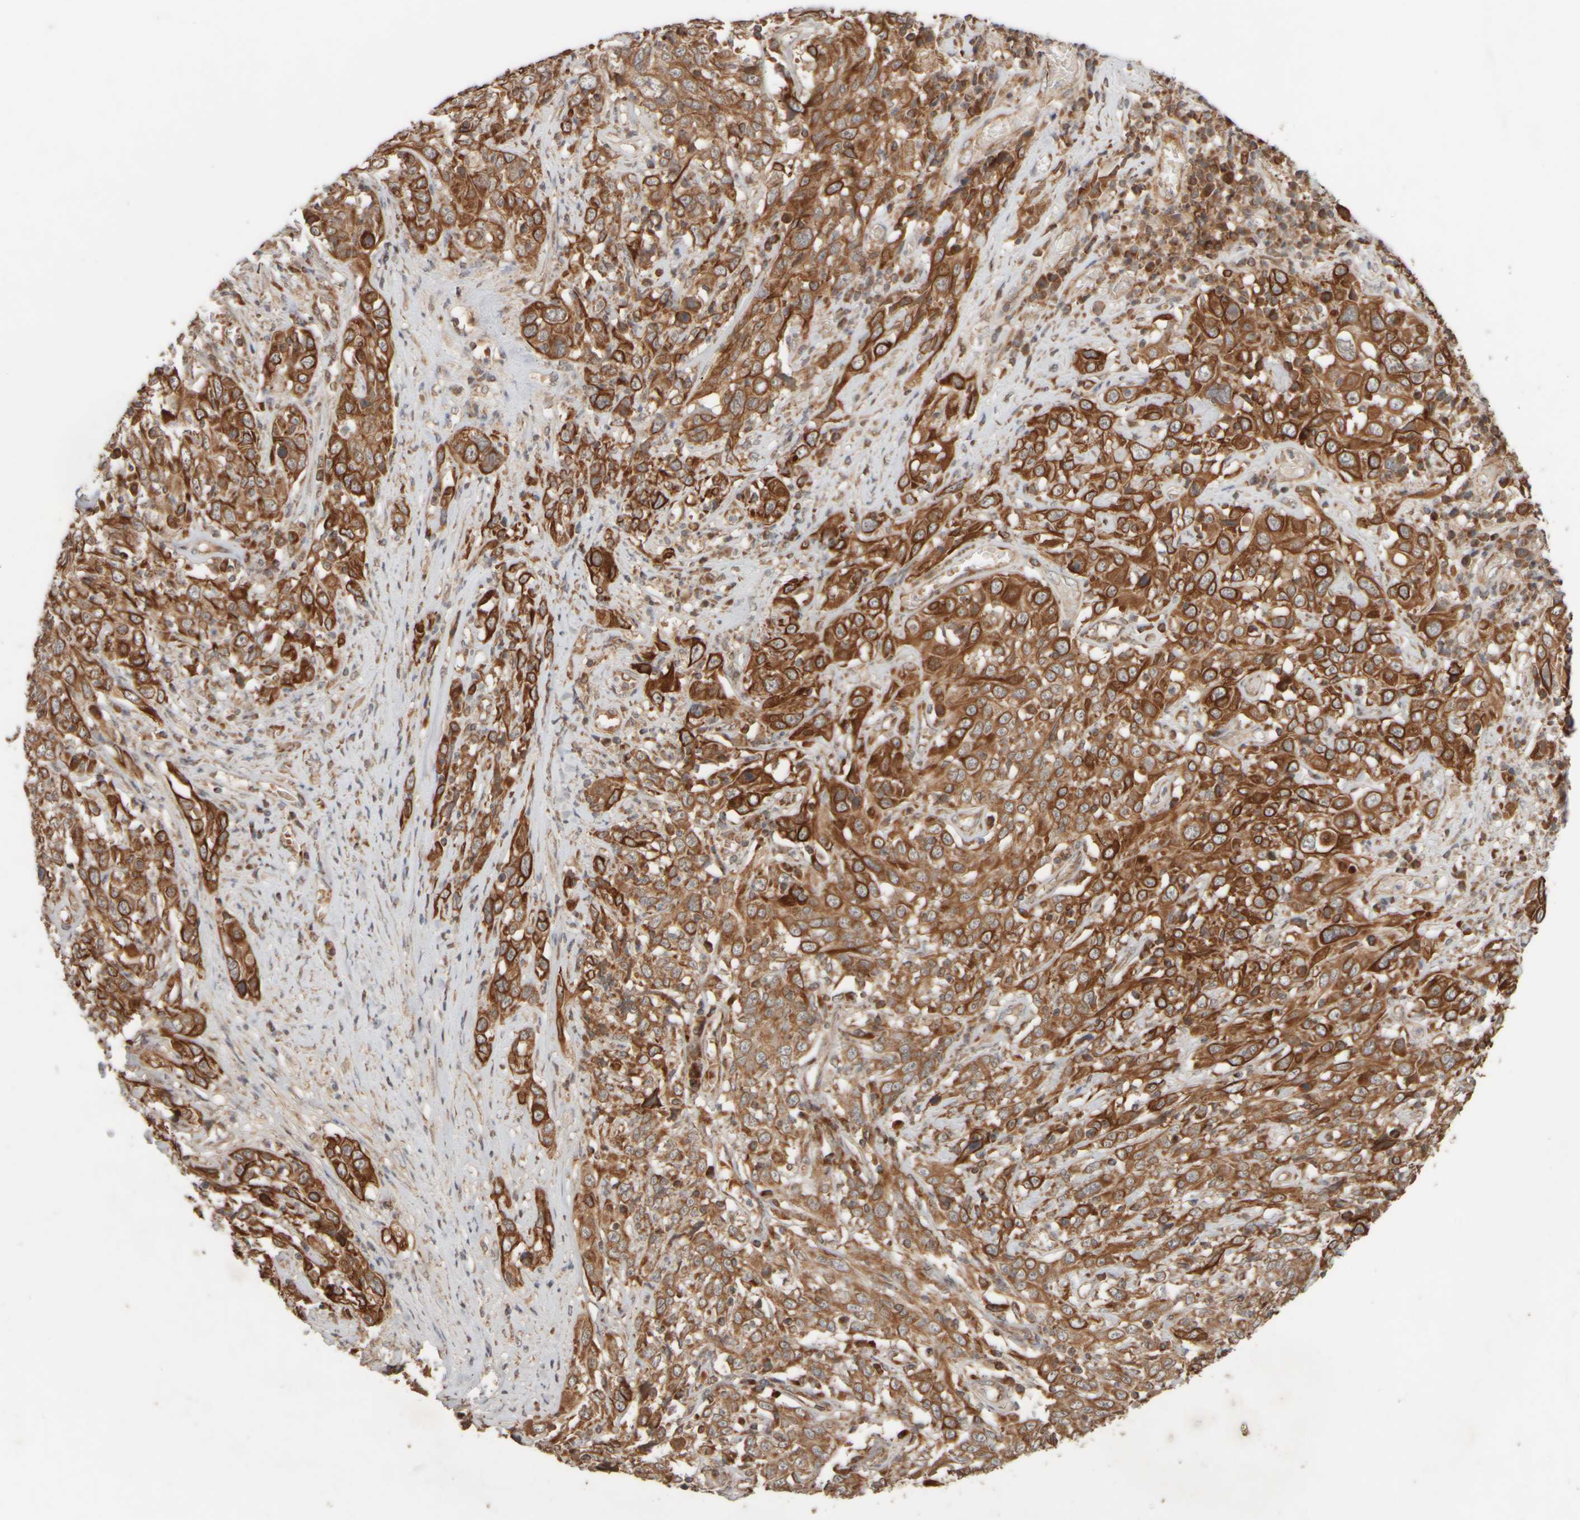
{"staining": {"intensity": "strong", "quantity": ">75%", "location": "cytoplasmic/membranous"}, "tissue": "cervical cancer", "cell_type": "Tumor cells", "image_type": "cancer", "snomed": [{"axis": "morphology", "description": "Squamous cell carcinoma, NOS"}, {"axis": "topography", "description": "Cervix"}], "caption": "Immunohistochemical staining of human cervical cancer shows high levels of strong cytoplasmic/membranous protein positivity in about >75% of tumor cells.", "gene": "EIF2B3", "patient": {"sex": "female", "age": 46}}